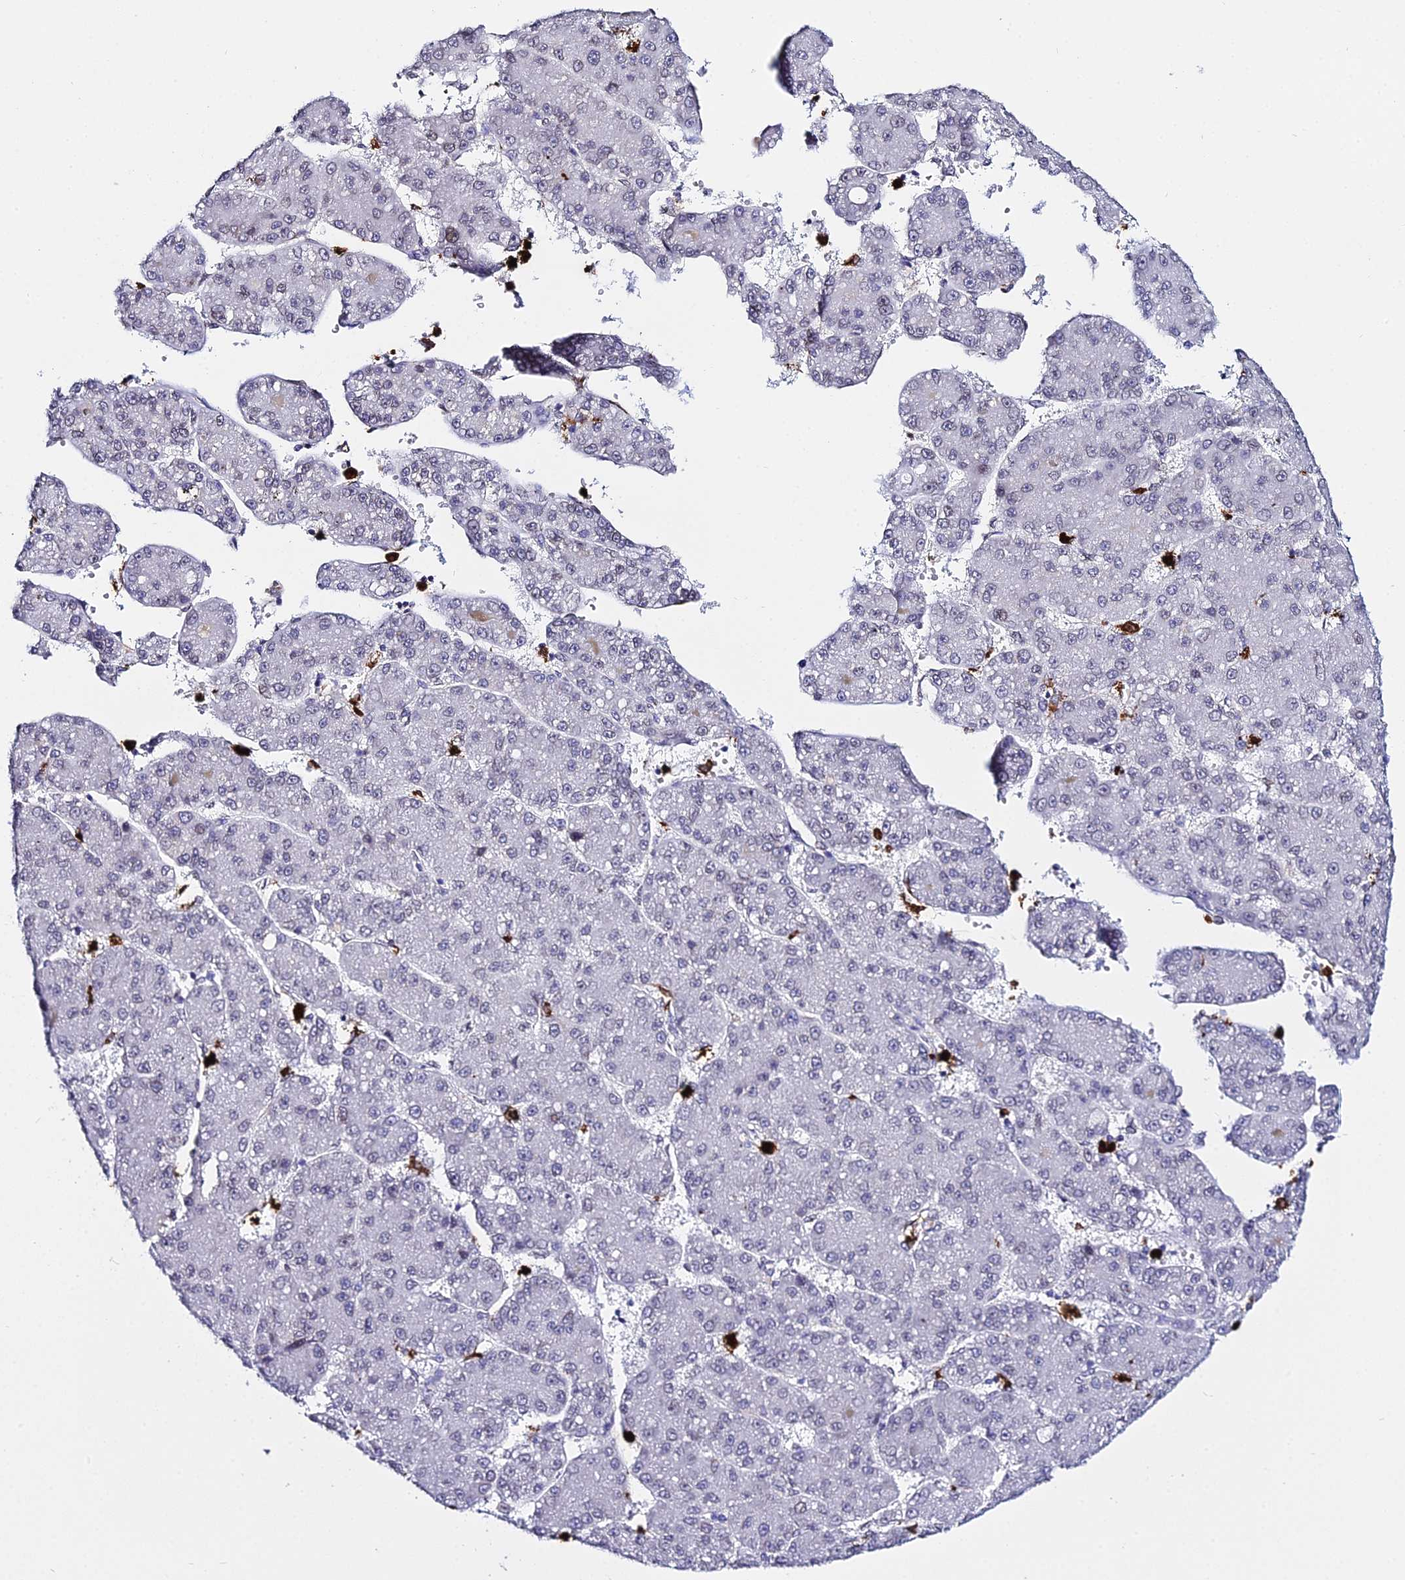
{"staining": {"intensity": "negative", "quantity": "none", "location": "none"}, "tissue": "liver cancer", "cell_type": "Tumor cells", "image_type": "cancer", "snomed": [{"axis": "morphology", "description": "Carcinoma, Hepatocellular, NOS"}, {"axis": "topography", "description": "Liver"}], "caption": "Micrograph shows no significant protein staining in tumor cells of hepatocellular carcinoma (liver).", "gene": "MCM10", "patient": {"sex": "male", "age": 67}}